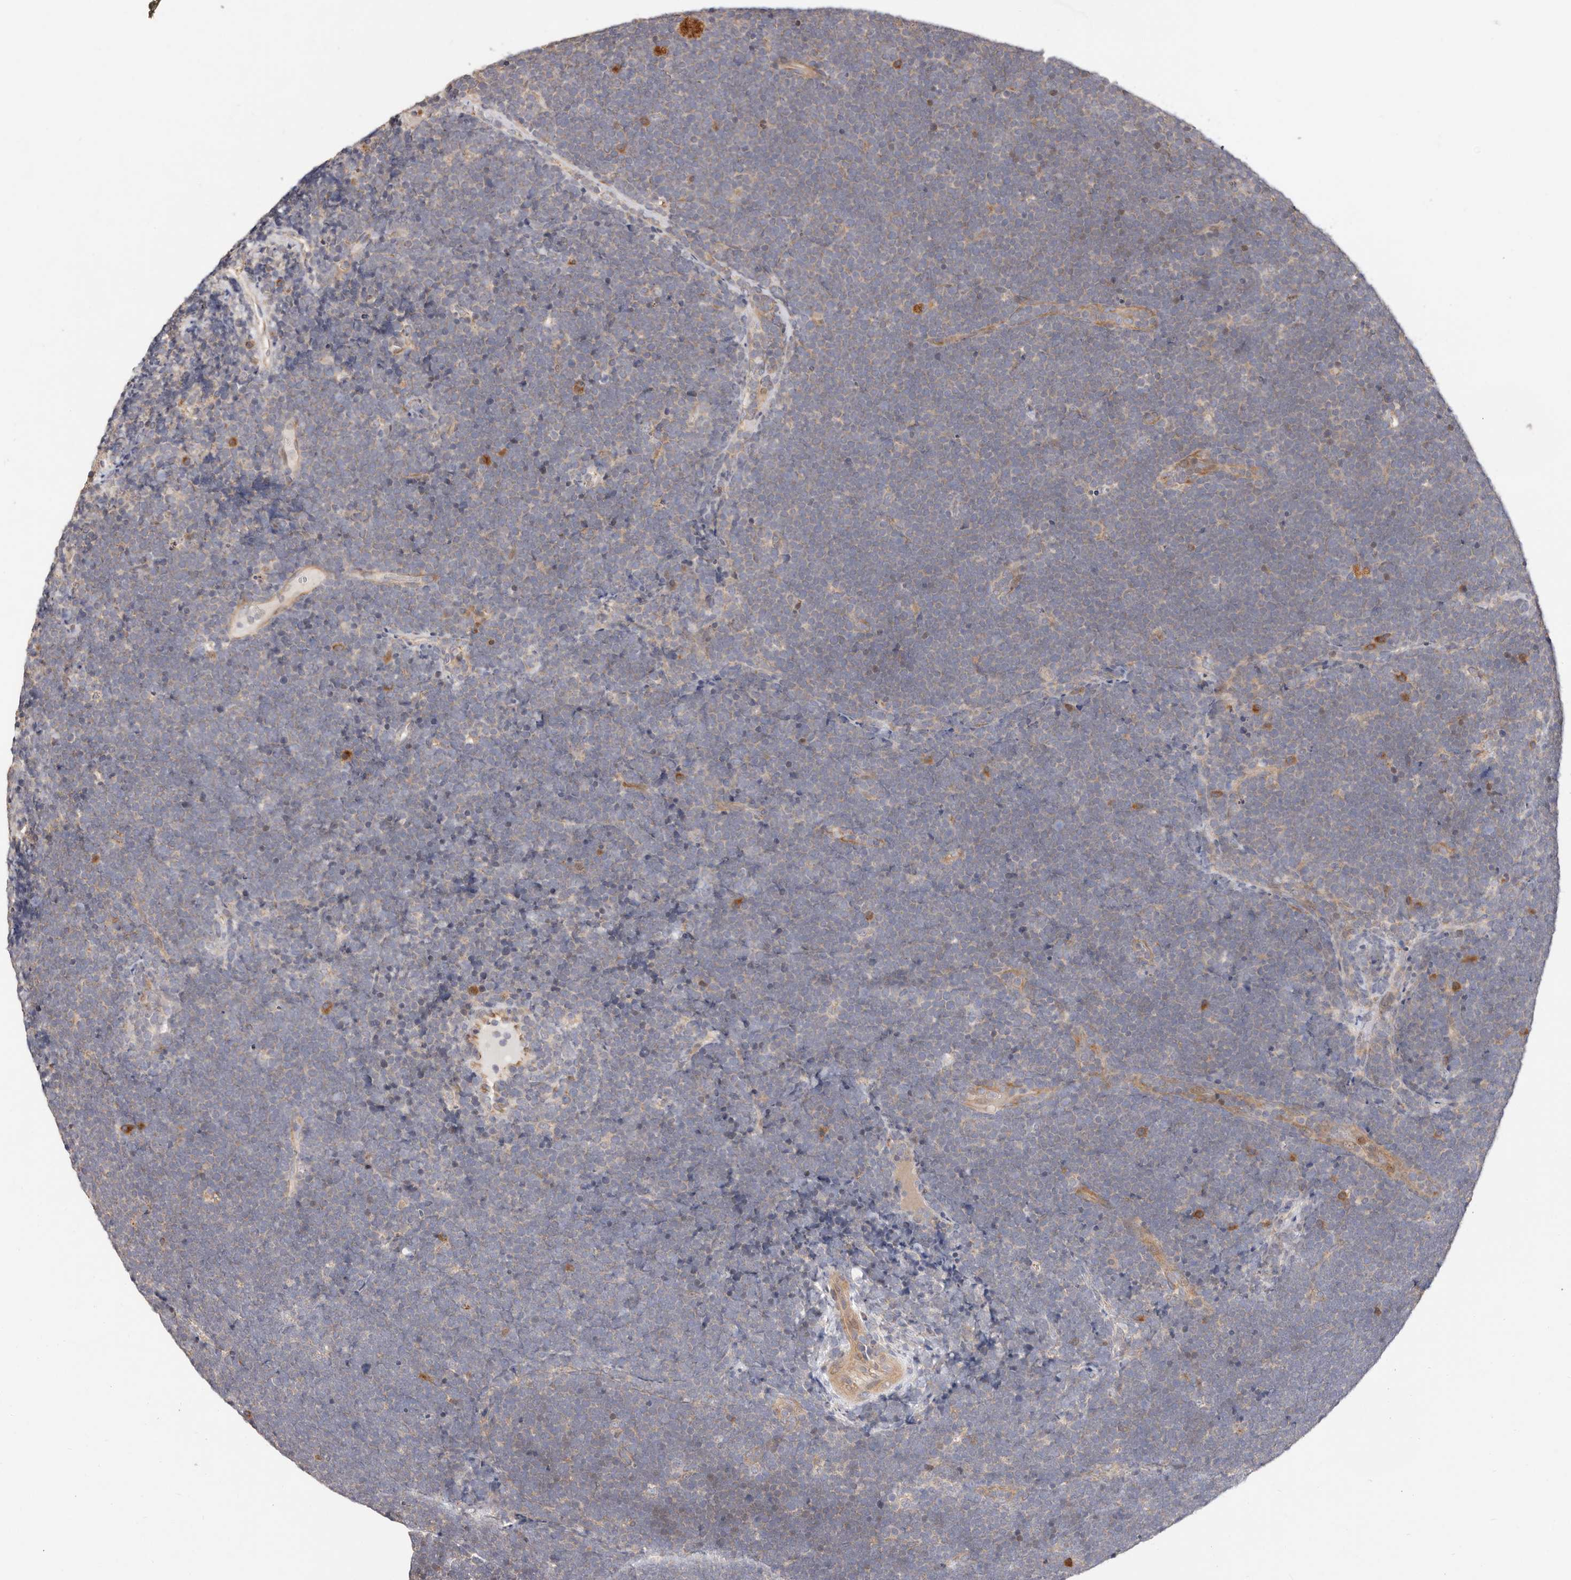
{"staining": {"intensity": "negative", "quantity": "none", "location": "none"}, "tissue": "lymphoma", "cell_type": "Tumor cells", "image_type": "cancer", "snomed": [{"axis": "morphology", "description": "Malignant lymphoma, non-Hodgkin's type, High grade"}, {"axis": "topography", "description": "Lymph node"}], "caption": "This micrograph is of lymphoma stained with immunohistochemistry (IHC) to label a protein in brown with the nuclei are counter-stained blue. There is no expression in tumor cells. (Brightfield microscopy of DAB immunohistochemistry at high magnification).", "gene": "USP33", "patient": {"sex": "male", "age": 13}}